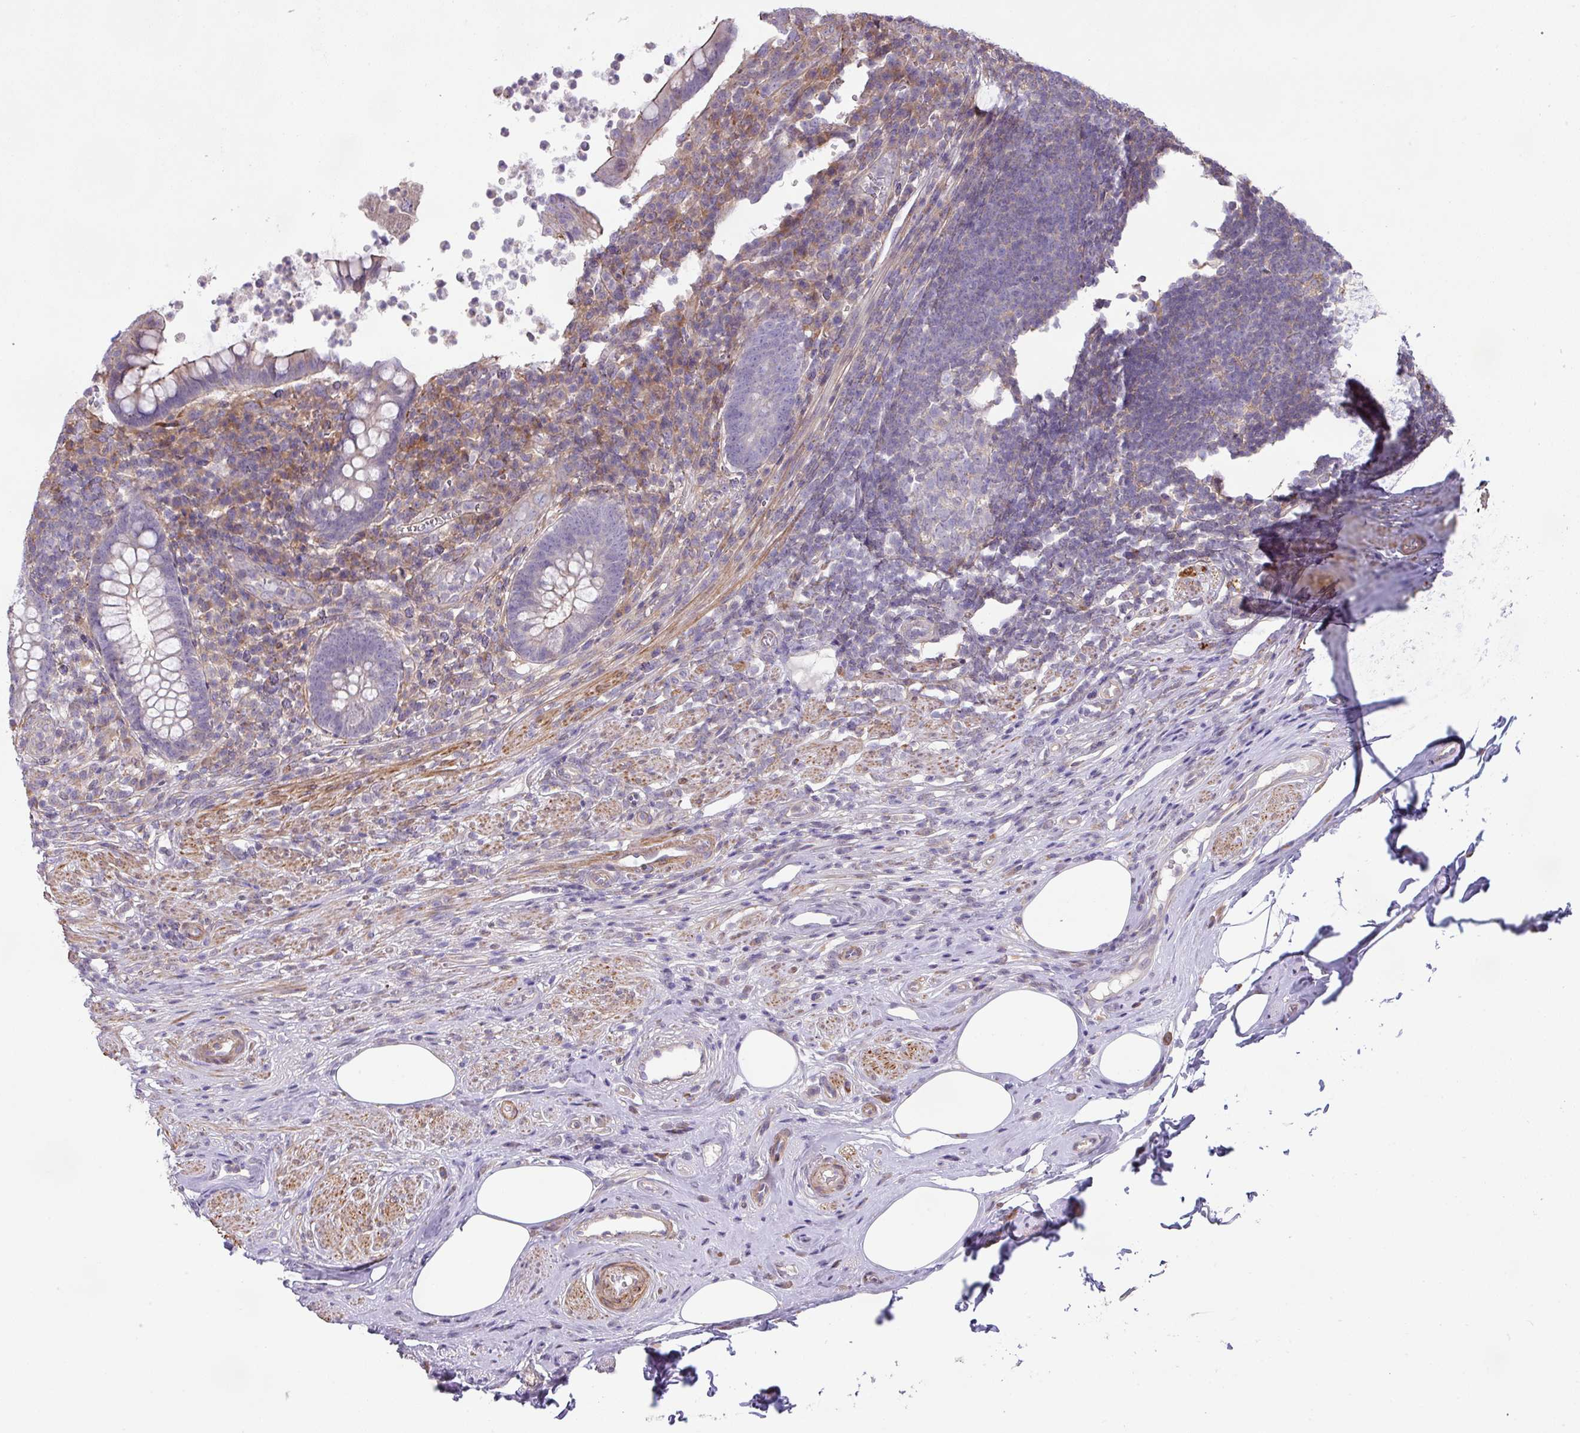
{"staining": {"intensity": "weak", "quantity": "<25%", "location": "cytoplasmic/membranous"}, "tissue": "appendix", "cell_type": "Glandular cells", "image_type": "normal", "snomed": [{"axis": "morphology", "description": "Normal tissue, NOS"}, {"axis": "topography", "description": "Appendix"}], "caption": "This is an IHC micrograph of unremarkable human appendix. There is no positivity in glandular cells.", "gene": "LRRC41", "patient": {"sex": "female", "age": 56}}